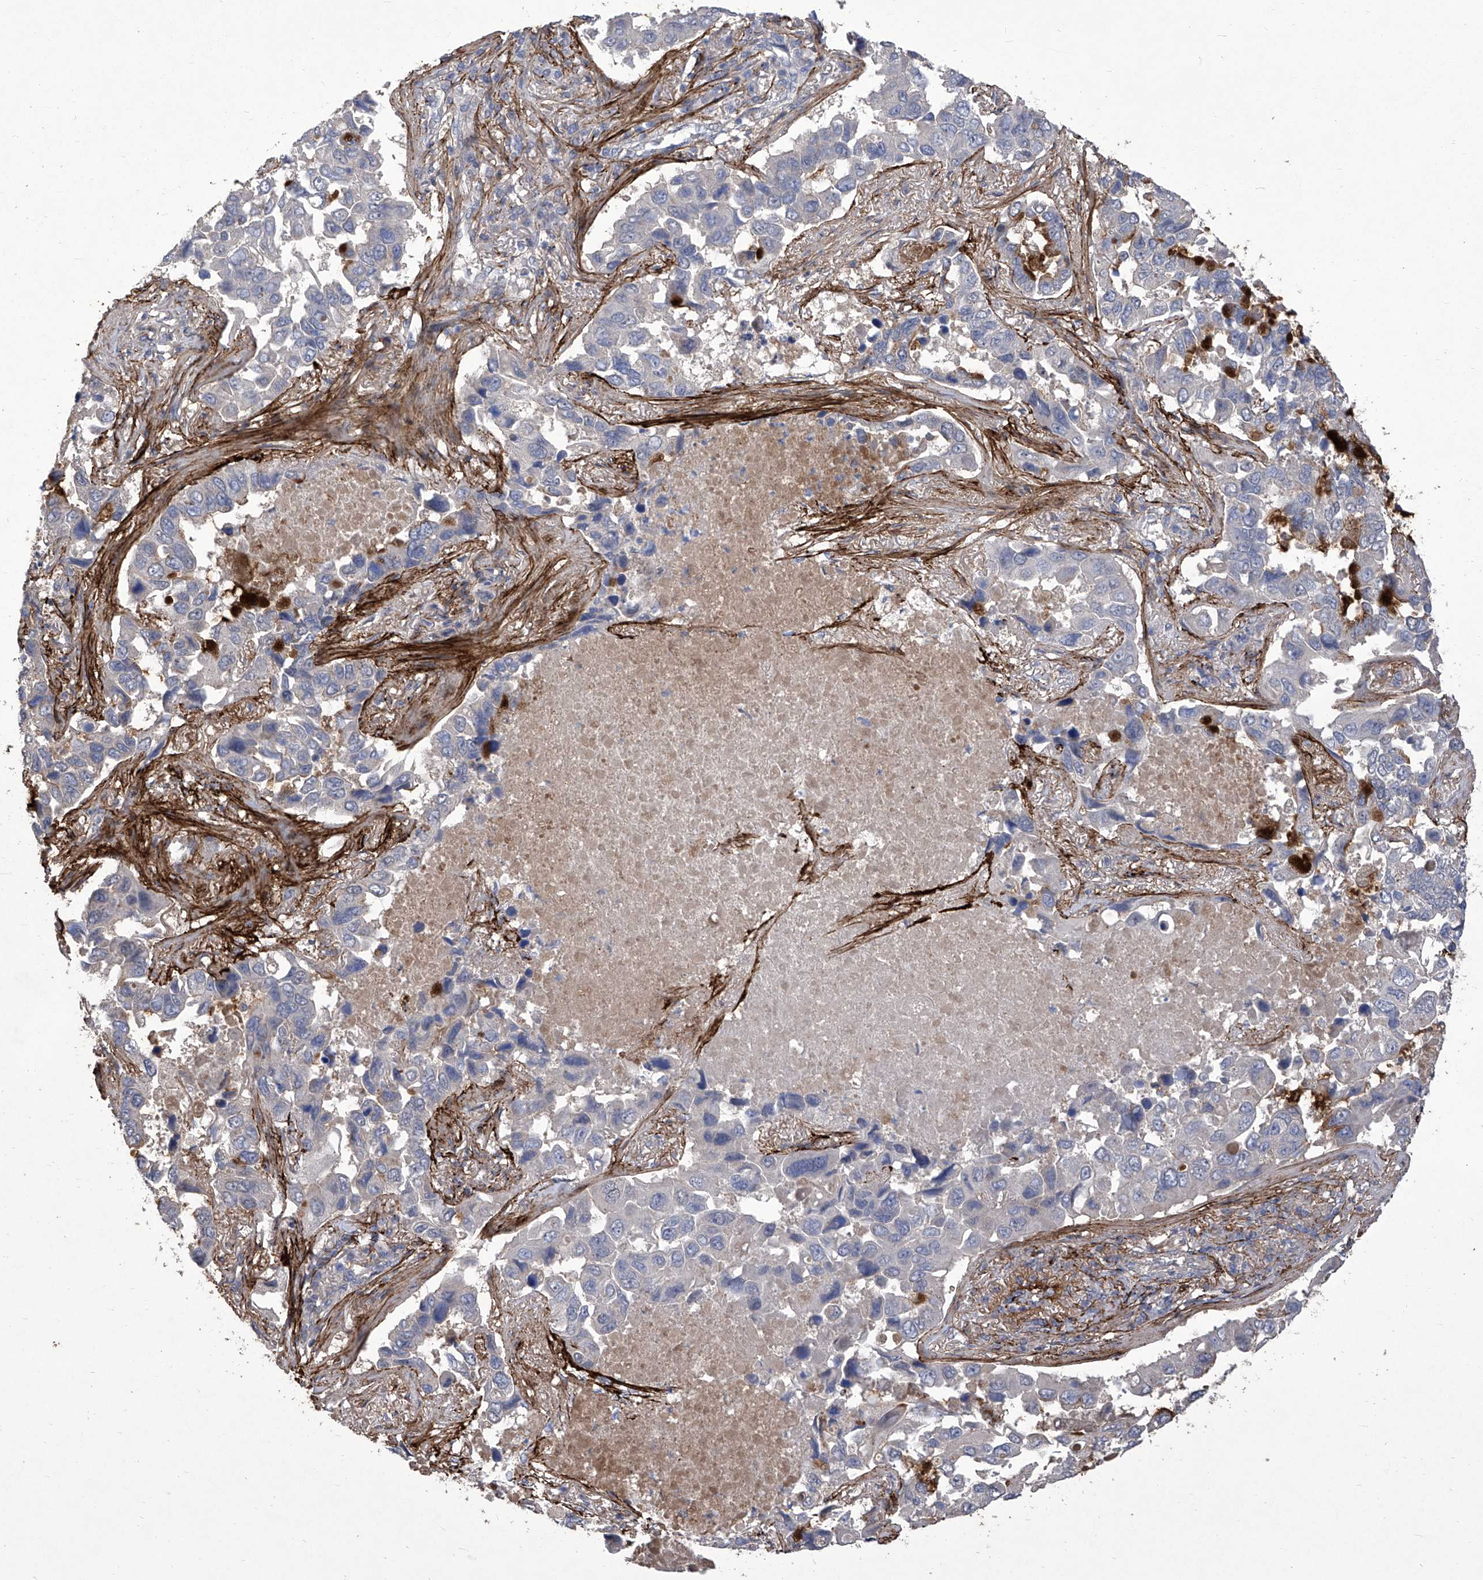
{"staining": {"intensity": "negative", "quantity": "none", "location": "none"}, "tissue": "lung cancer", "cell_type": "Tumor cells", "image_type": "cancer", "snomed": [{"axis": "morphology", "description": "Adenocarcinoma, NOS"}, {"axis": "topography", "description": "Lung"}], "caption": "Immunohistochemistry image of neoplastic tissue: human adenocarcinoma (lung) stained with DAB reveals no significant protein positivity in tumor cells.", "gene": "TXNIP", "patient": {"sex": "male", "age": 64}}